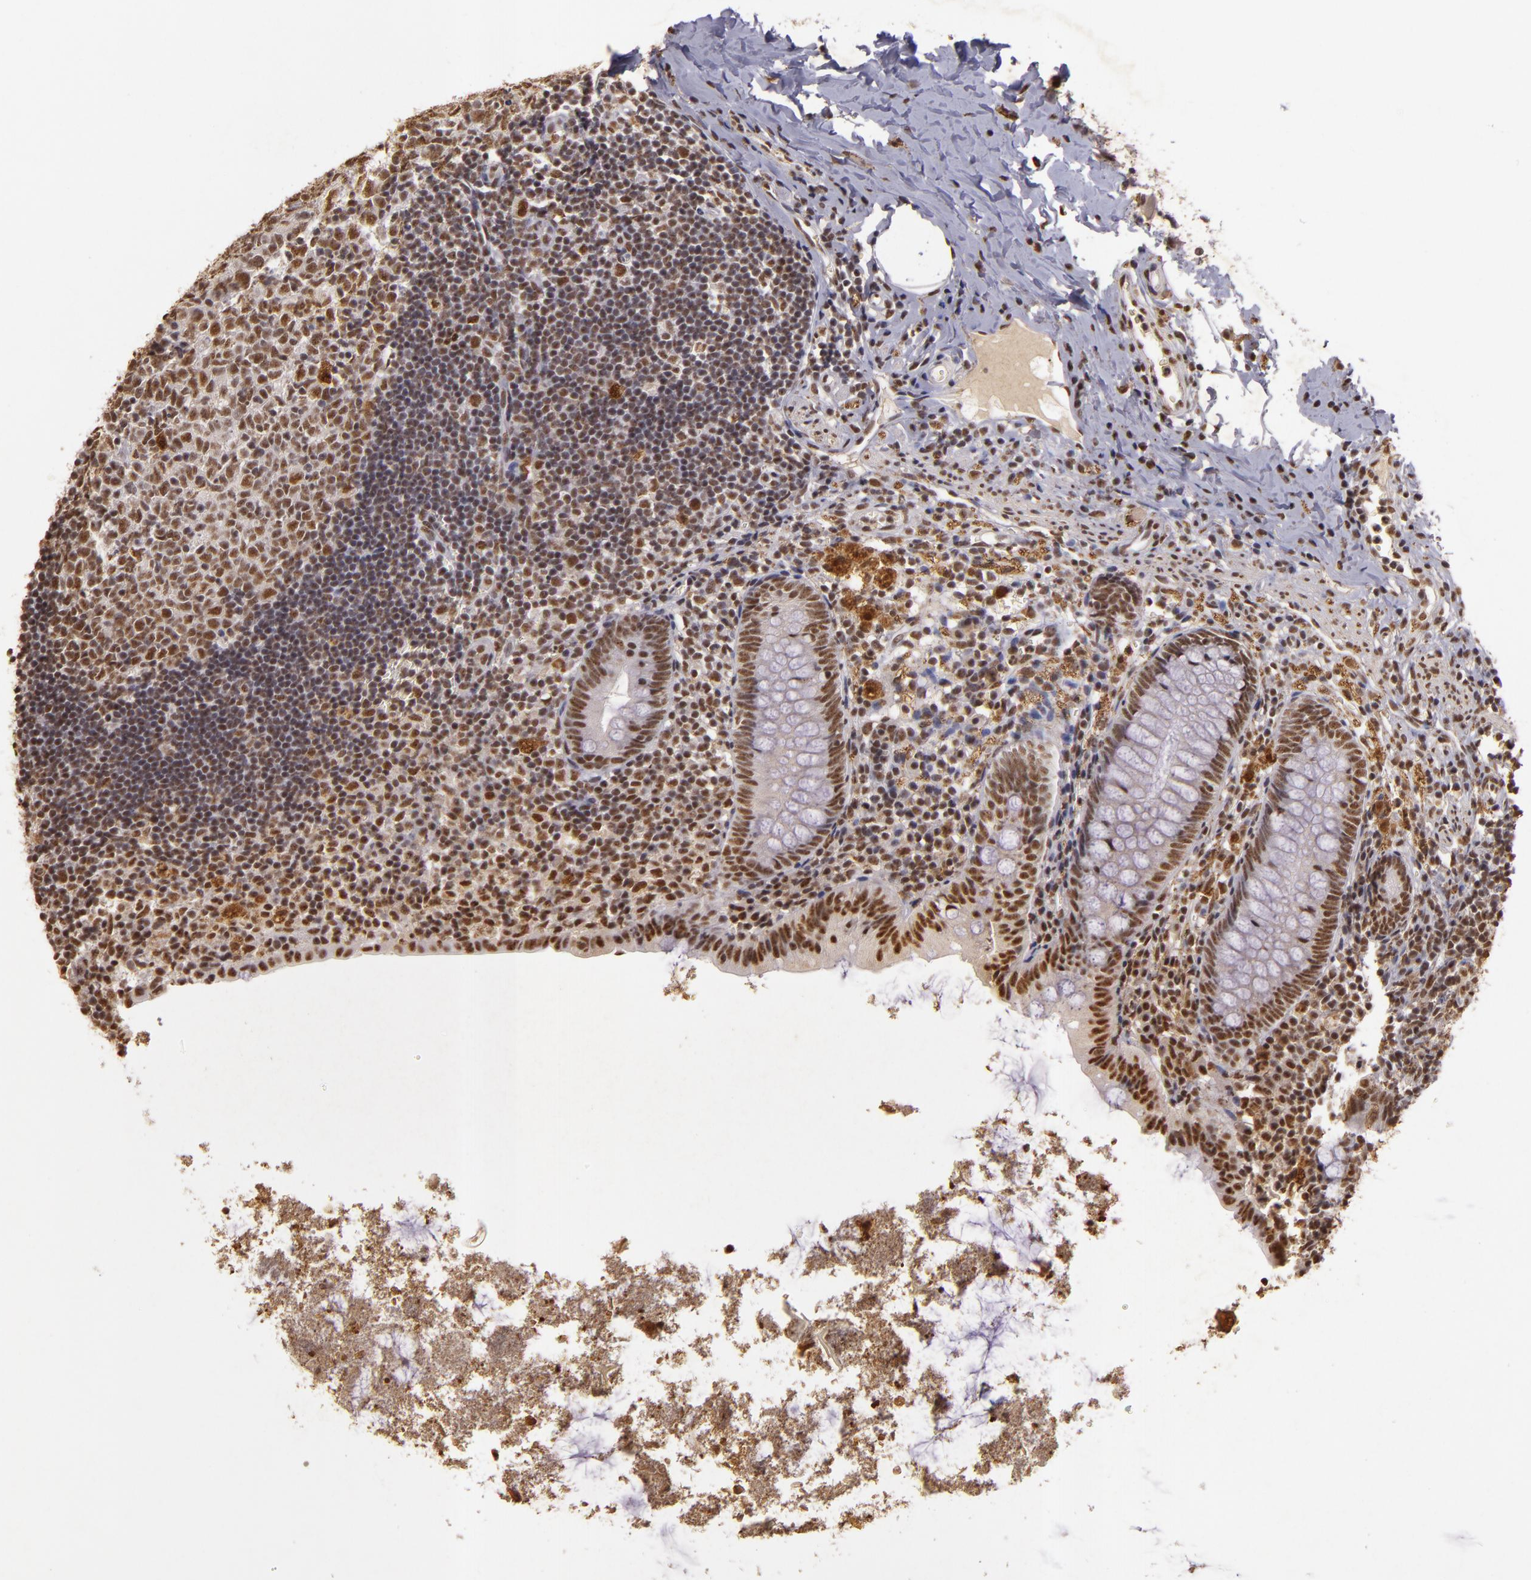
{"staining": {"intensity": "moderate", "quantity": ">75%", "location": "nuclear"}, "tissue": "appendix", "cell_type": "Glandular cells", "image_type": "normal", "snomed": [{"axis": "morphology", "description": "Normal tissue, NOS"}, {"axis": "topography", "description": "Appendix"}], "caption": "A brown stain labels moderate nuclear expression of a protein in glandular cells of normal human appendix.", "gene": "CBX3", "patient": {"sex": "female", "age": 9}}